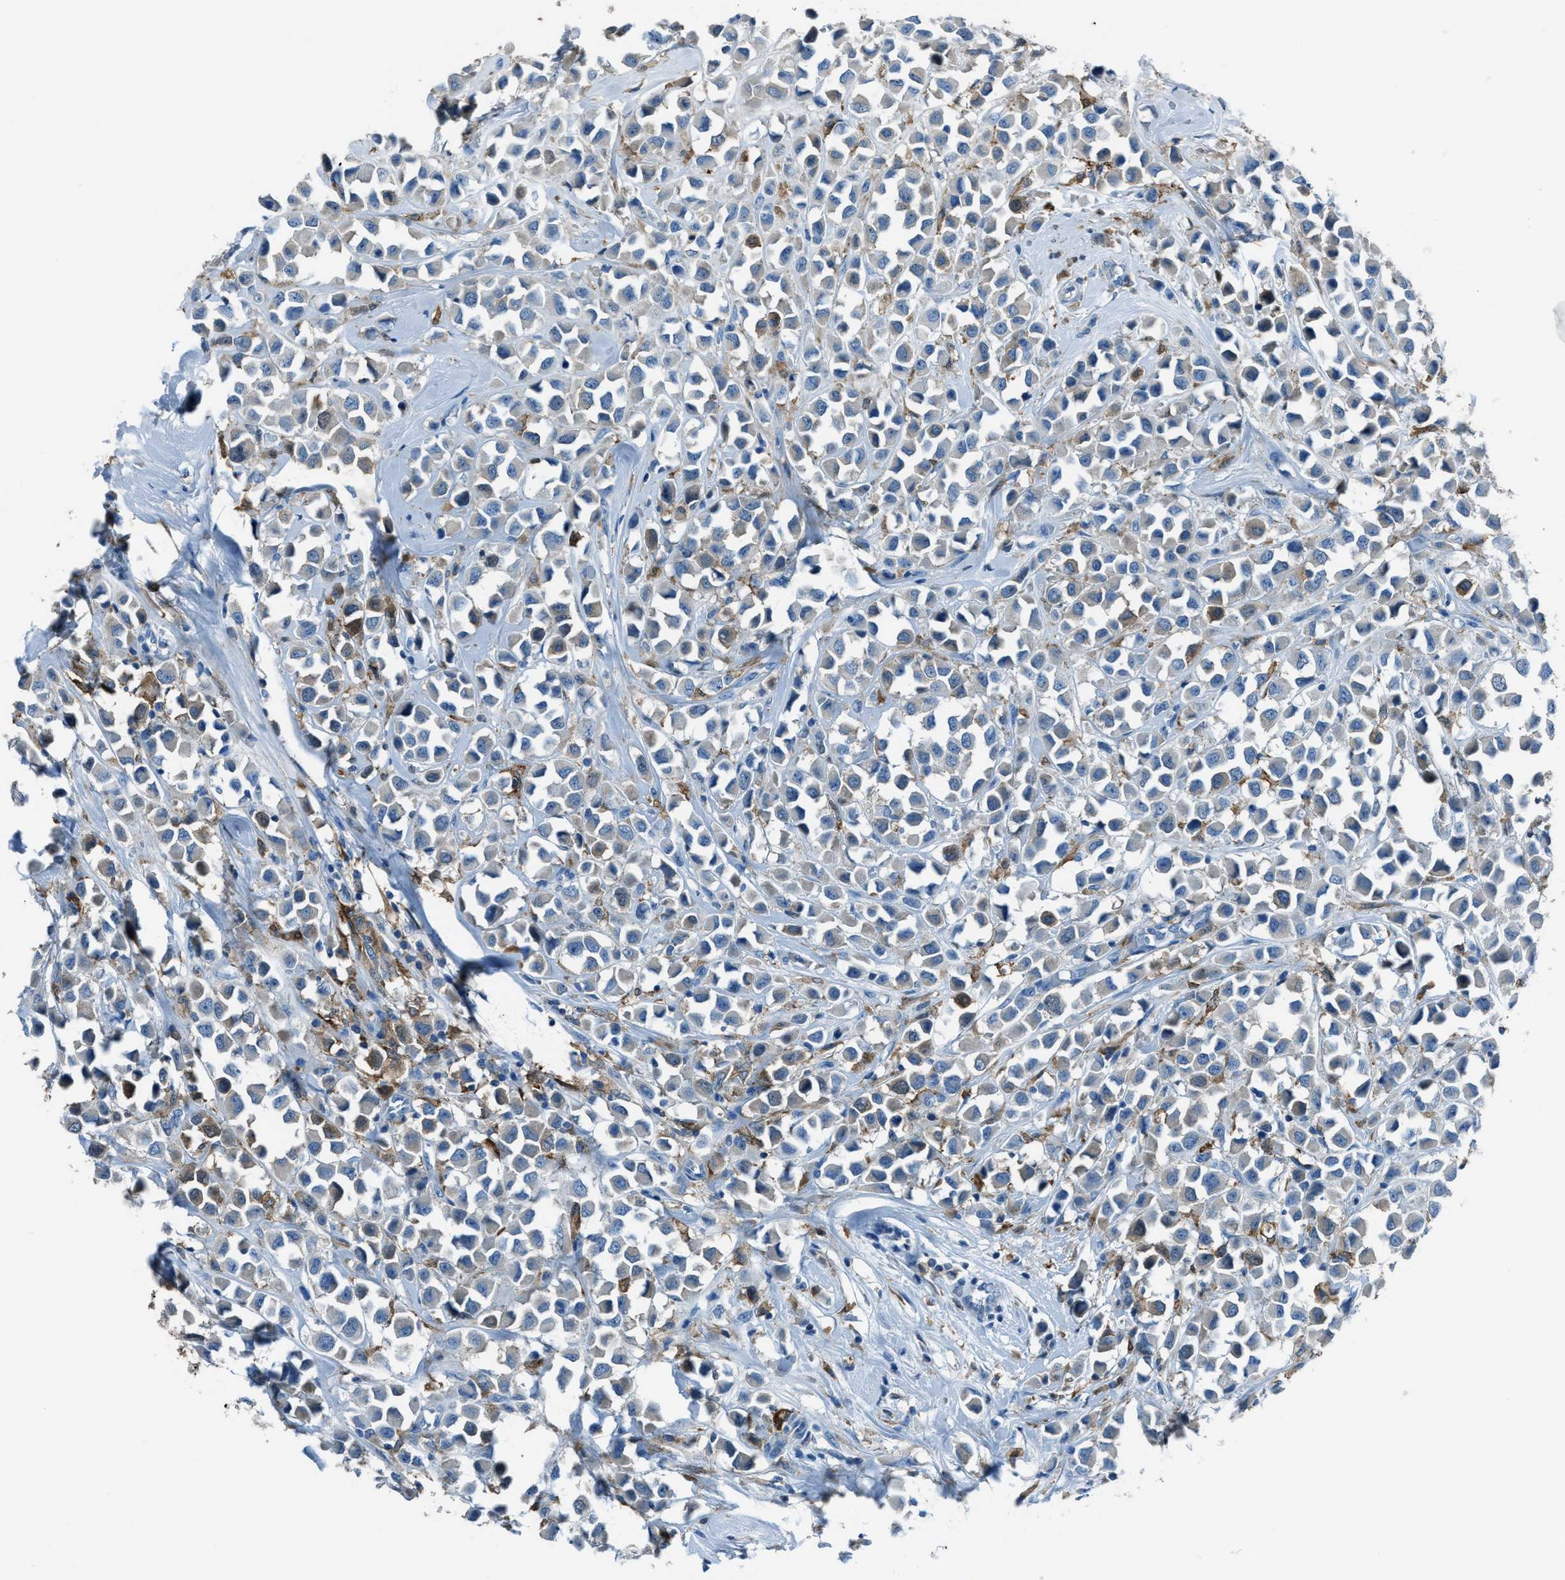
{"staining": {"intensity": "weak", "quantity": "<25%", "location": "cytoplasmic/membranous"}, "tissue": "breast cancer", "cell_type": "Tumor cells", "image_type": "cancer", "snomed": [{"axis": "morphology", "description": "Duct carcinoma"}, {"axis": "topography", "description": "Breast"}], "caption": "Tumor cells are negative for protein expression in human infiltrating ductal carcinoma (breast).", "gene": "MATCAP2", "patient": {"sex": "female", "age": 61}}